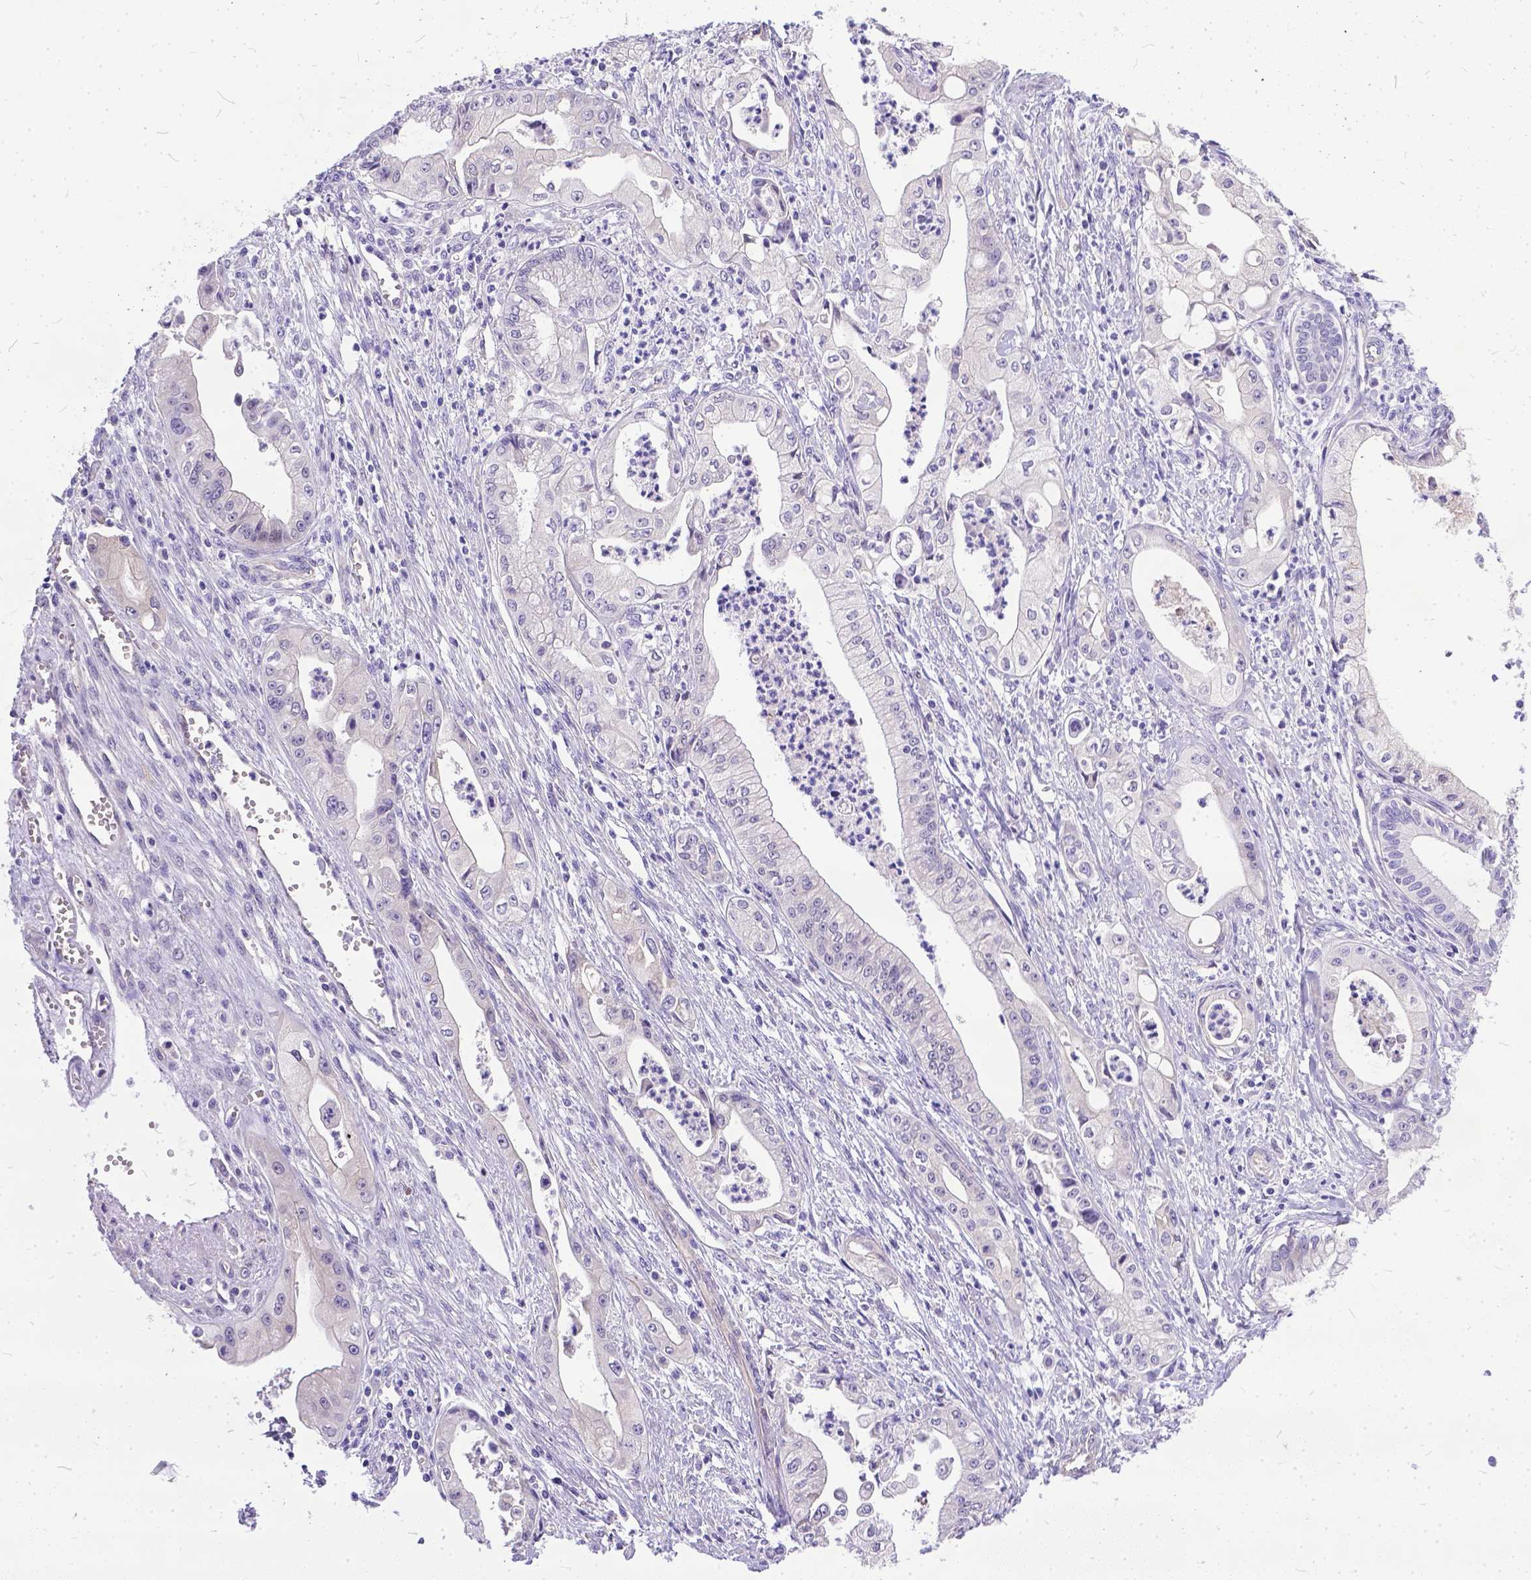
{"staining": {"intensity": "negative", "quantity": "none", "location": "none"}, "tissue": "pancreatic cancer", "cell_type": "Tumor cells", "image_type": "cancer", "snomed": [{"axis": "morphology", "description": "Adenocarcinoma, NOS"}, {"axis": "topography", "description": "Pancreas"}], "caption": "Immunohistochemical staining of pancreatic adenocarcinoma shows no significant expression in tumor cells.", "gene": "DLEC1", "patient": {"sex": "female", "age": 65}}